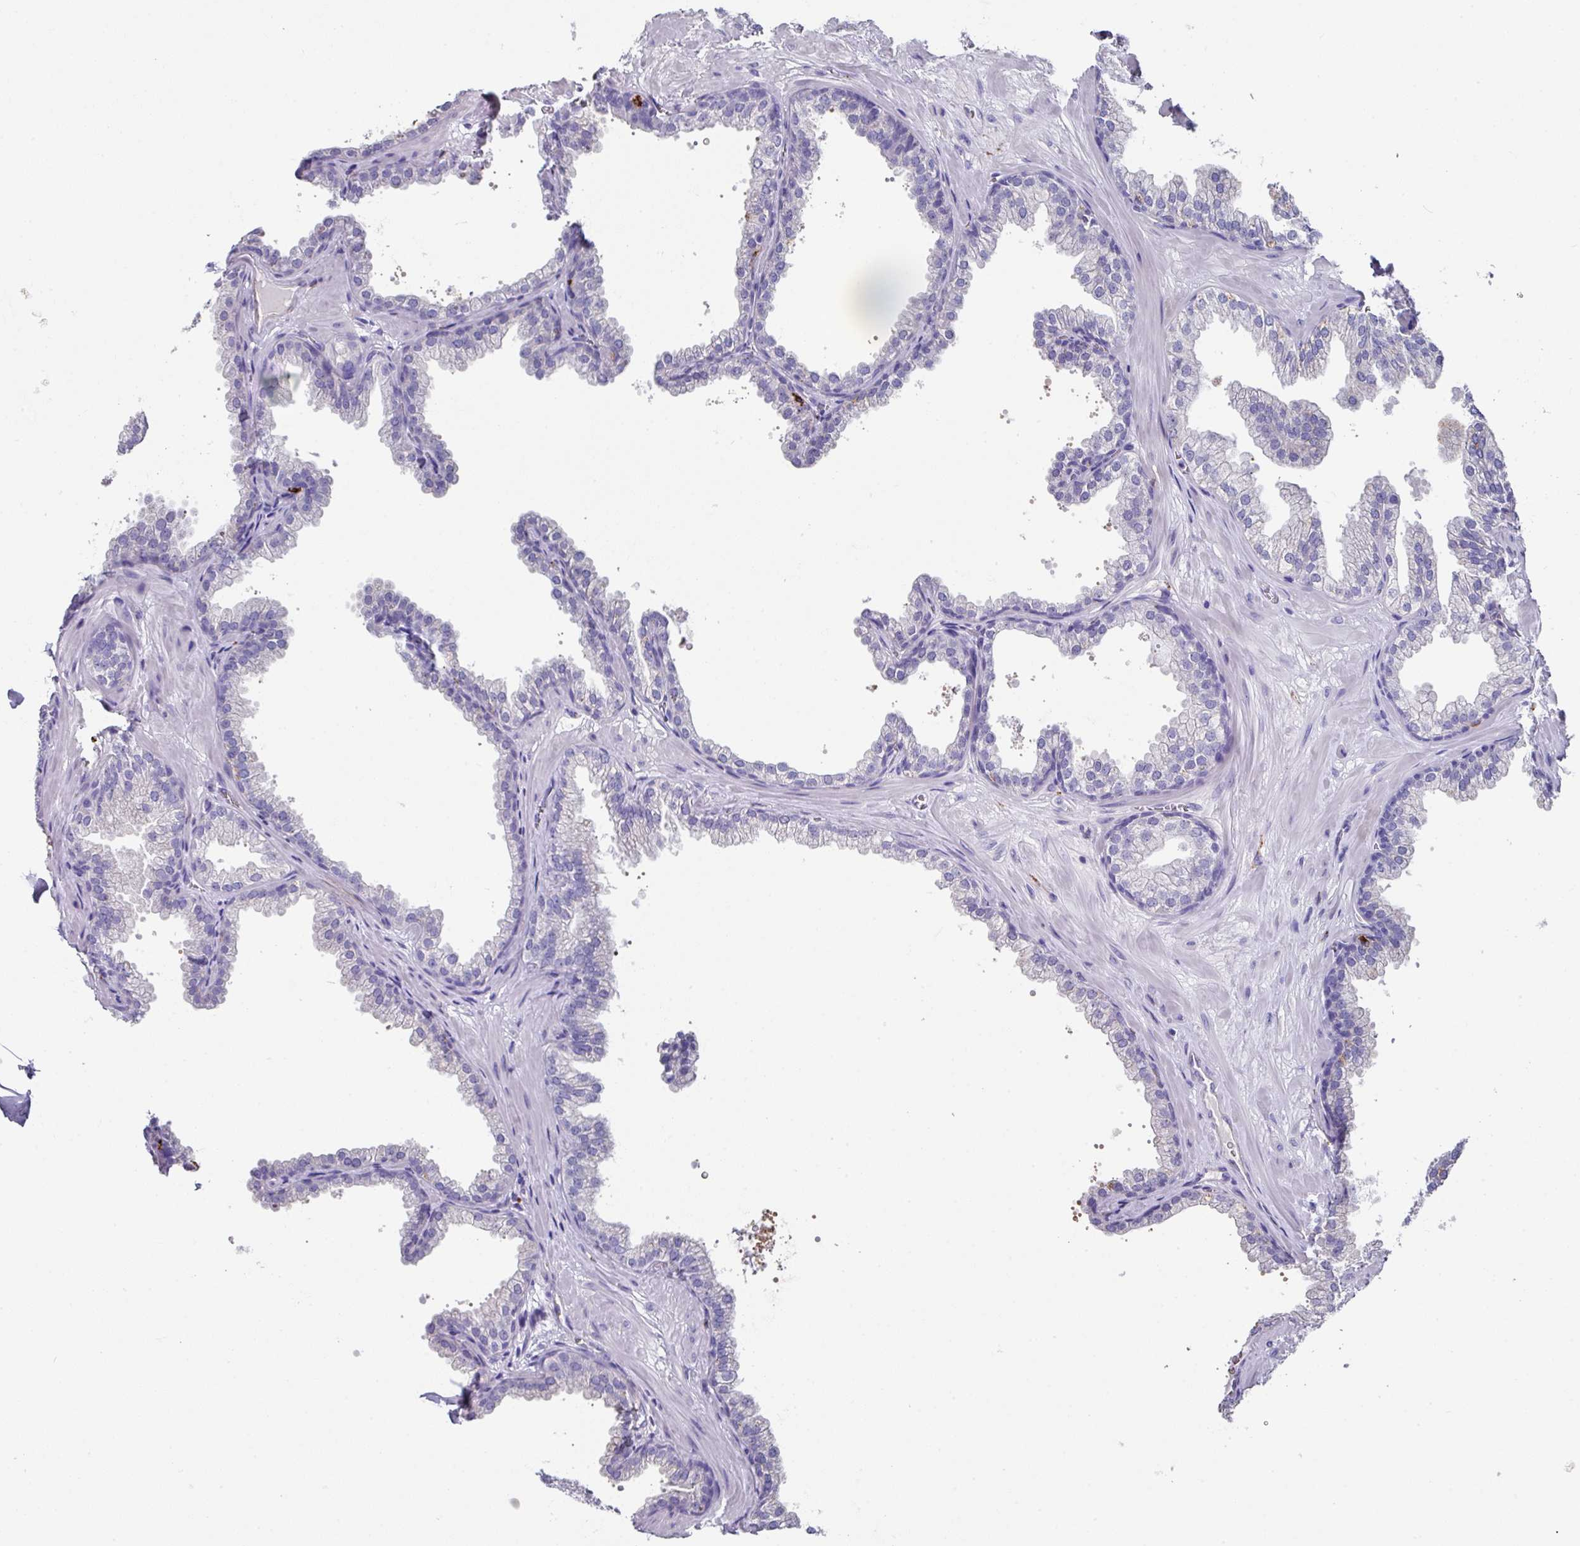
{"staining": {"intensity": "negative", "quantity": "none", "location": "none"}, "tissue": "prostate", "cell_type": "Glandular cells", "image_type": "normal", "snomed": [{"axis": "morphology", "description": "Normal tissue, NOS"}, {"axis": "topography", "description": "Prostate"}], "caption": "This is a histopathology image of immunohistochemistry (IHC) staining of normal prostate, which shows no staining in glandular cells.", "gene": "CPVL", "patient": {"sex": "male", "age": 37}}